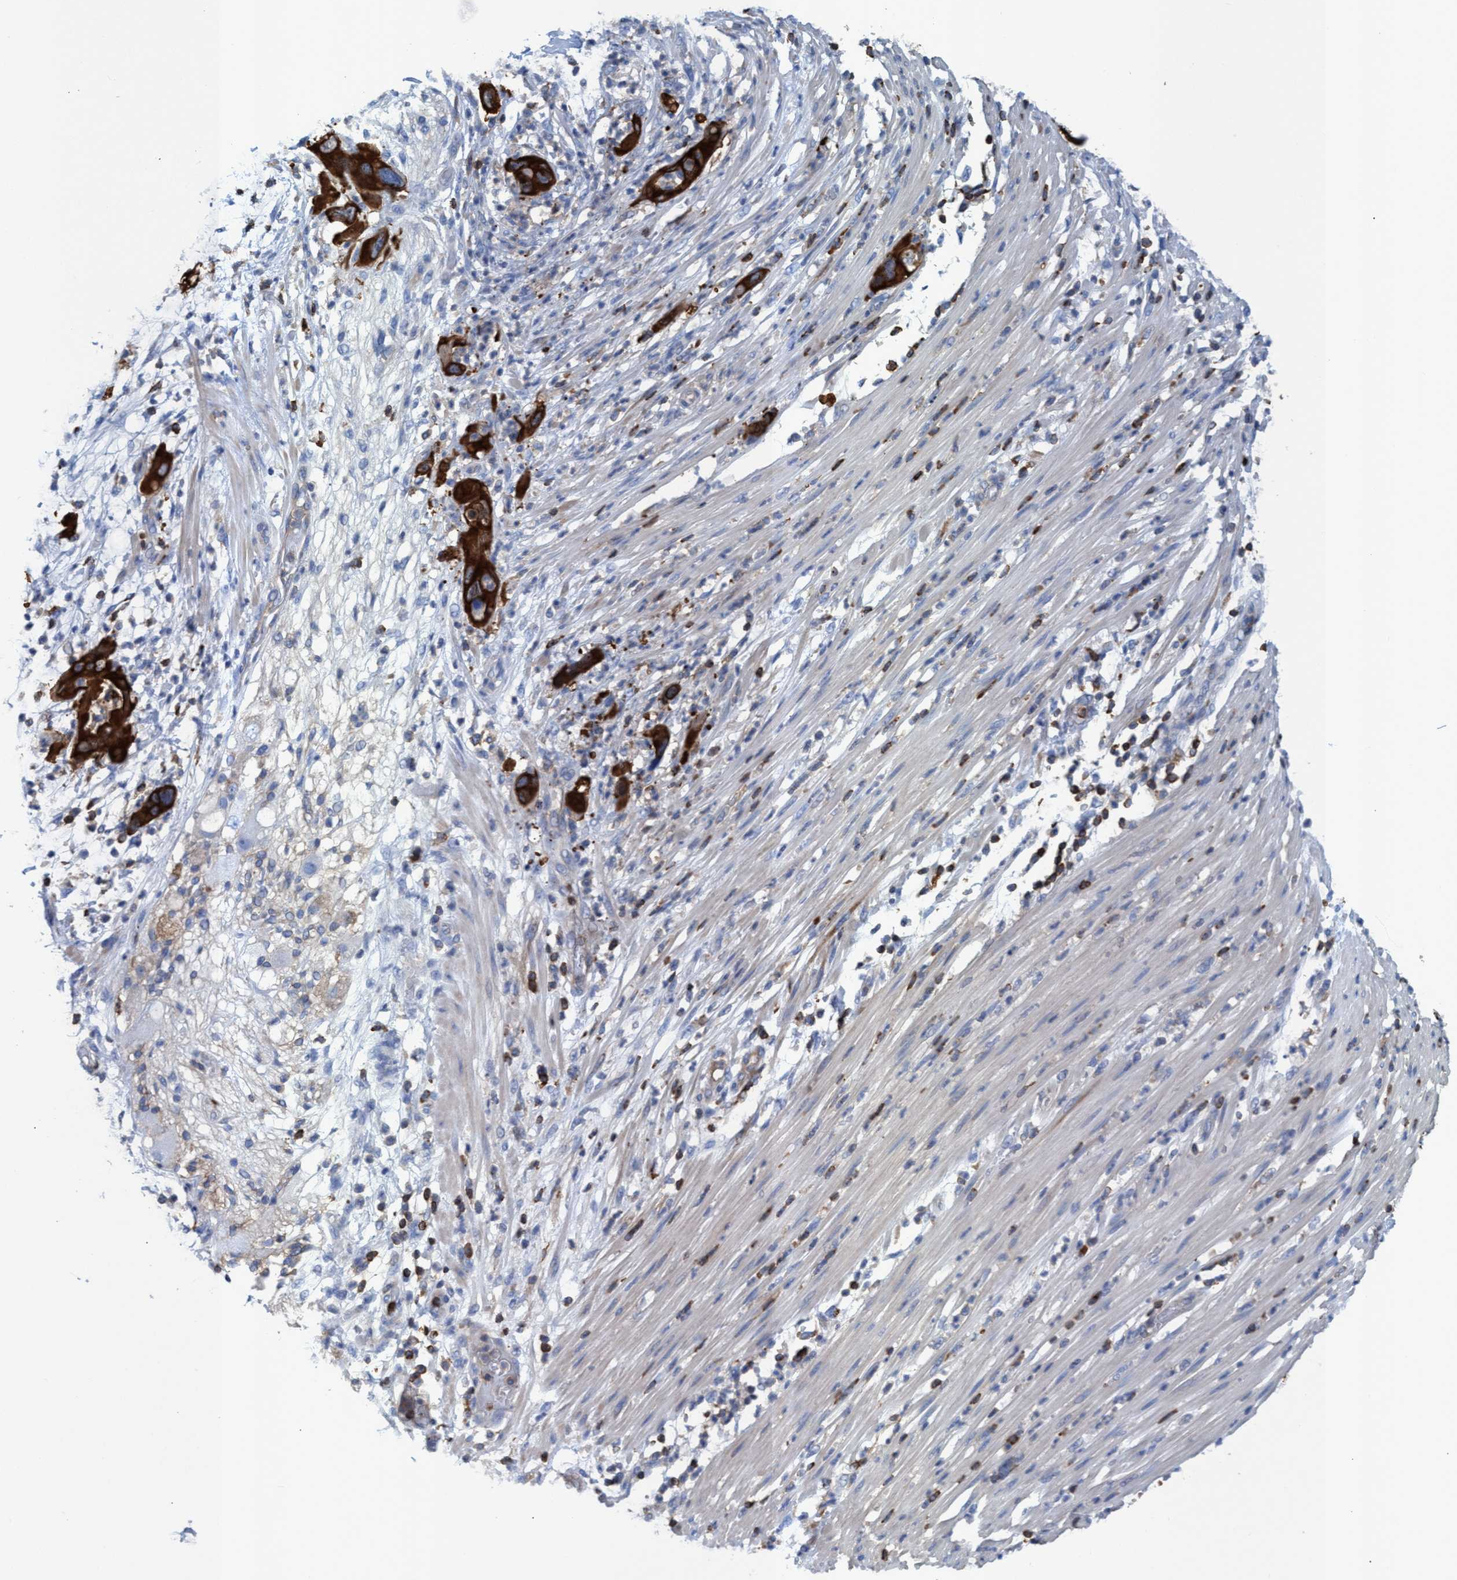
{"staining": {"intensity": "strong", "quantity": ">75%", "location": "cytoplasmic/membranous"}, "tissue": "pancreatic cancer", "cell_type": "Tumor cells", "image_type": "cancer", "snomed": [{"axis": "morphology", "description": "Adenocarcinoma, NOS"}, {"axis": "topography", "description": "Pancreas"}], "caption": "A high amount of strong cytoplasmic/membranous expression is appreciated in about >75% of tumor cells in pancreatic cancer (adenocarcinoma) tissue.", "gene": "EZR", "patient": {"sex": "female", "age": 71}}